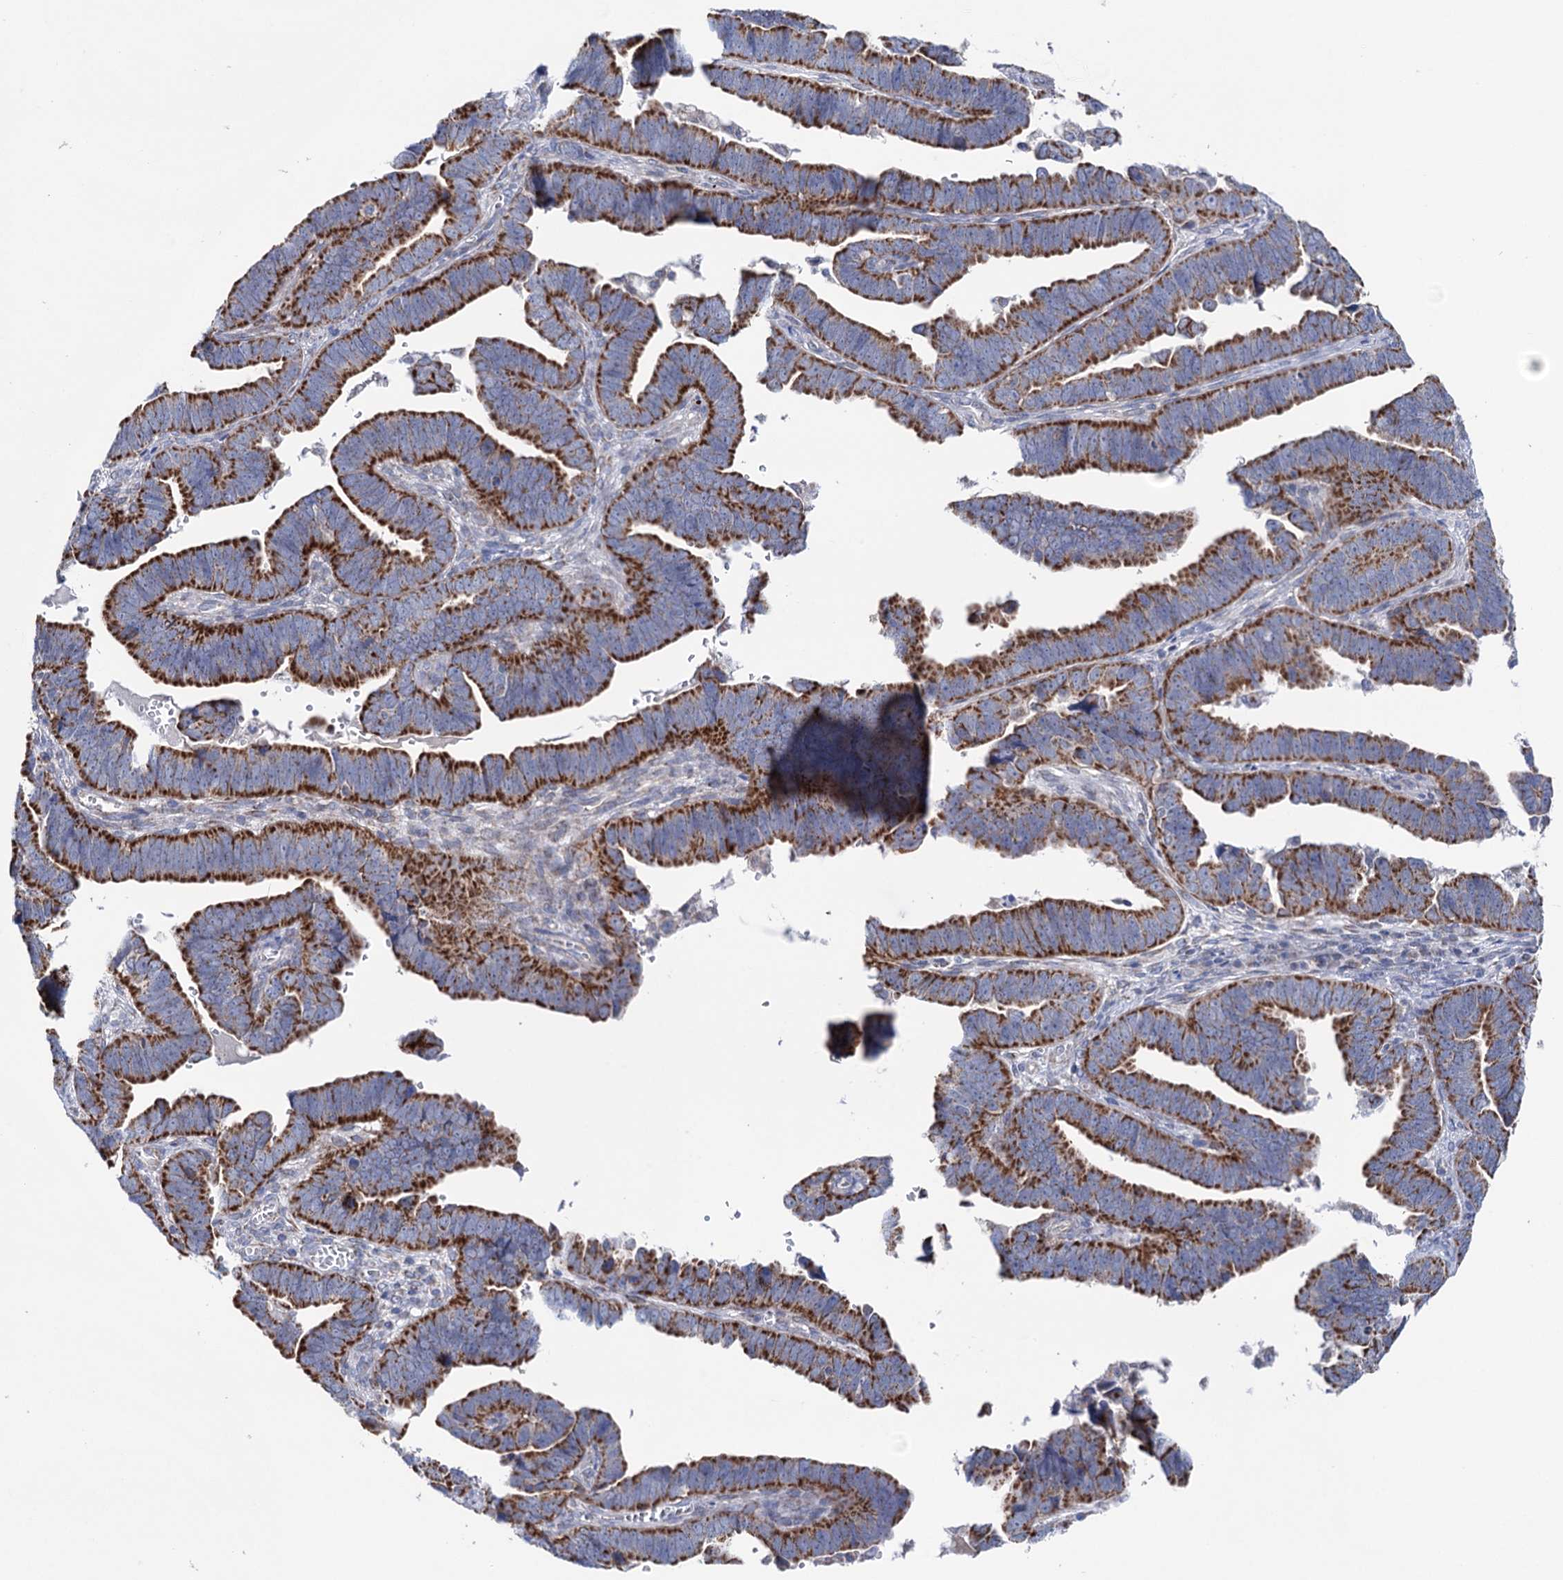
{"staining": {"intensity": "strong", "quantity": ">75%", "location": "cytoplasmic/membranous"}, "tissue": "endometrial cancer", "cell_type": "Tumor cells", "image_type": "cancer", "snomed": [{"axis": "morphology", "description": "Adenocarcinoma, NOS"}, {"axis": "topography", "description": "Endometrium"}], "caption": "Brown immunohistochemical staining in endometrial adenocarcinoma shows strong cytoplasmic/membranous positivity in about >75% of tumor cells. (DAB (3,3'-diaminobenzidine) IHC, brown staining for protein, blue staining for nuclei).", "gene": "SUCLA2", "patient": {"sex": "female", "age": 75}}